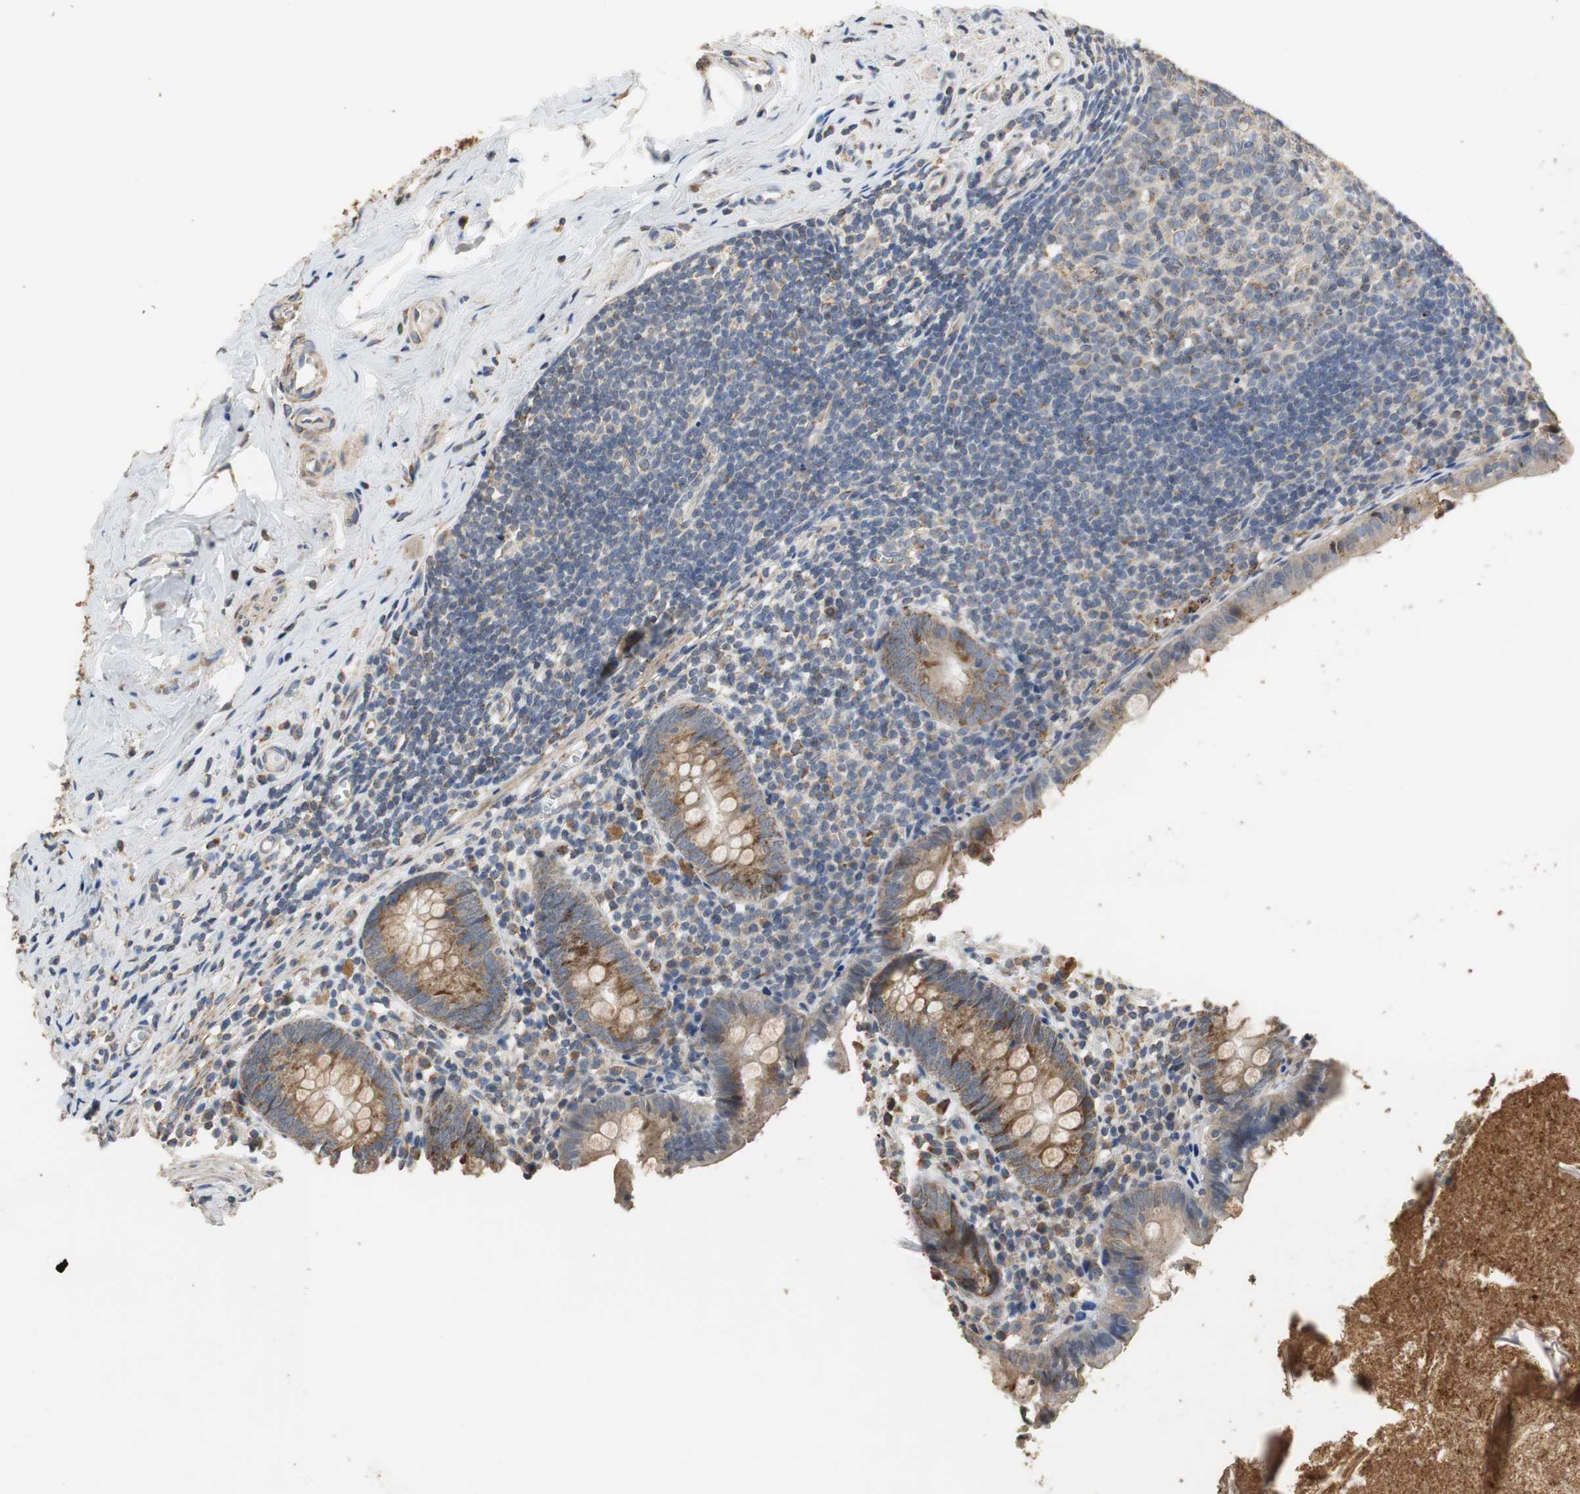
{"staining": {"intensity": "moderate", "quantity": ">75%", "location": "cytoplasmic/membranous"}, "tissue": "appendix", "cell_type": "Glandular cells", "image_type": "normal", "snomed": [{"axis": "morphology", "description": "Normal tissue, NOS"}, {"axis": "topography", "description": "Appendix"}], "caption": "High-power microscopy captured an immunohistochemistry image of unremarkable appendix, revealing moderate cytoplasmic/membranous expression in about >75% of glandular cells.", "gene": "HMGCL", "patient": {"sex": "male", "age": 52}}